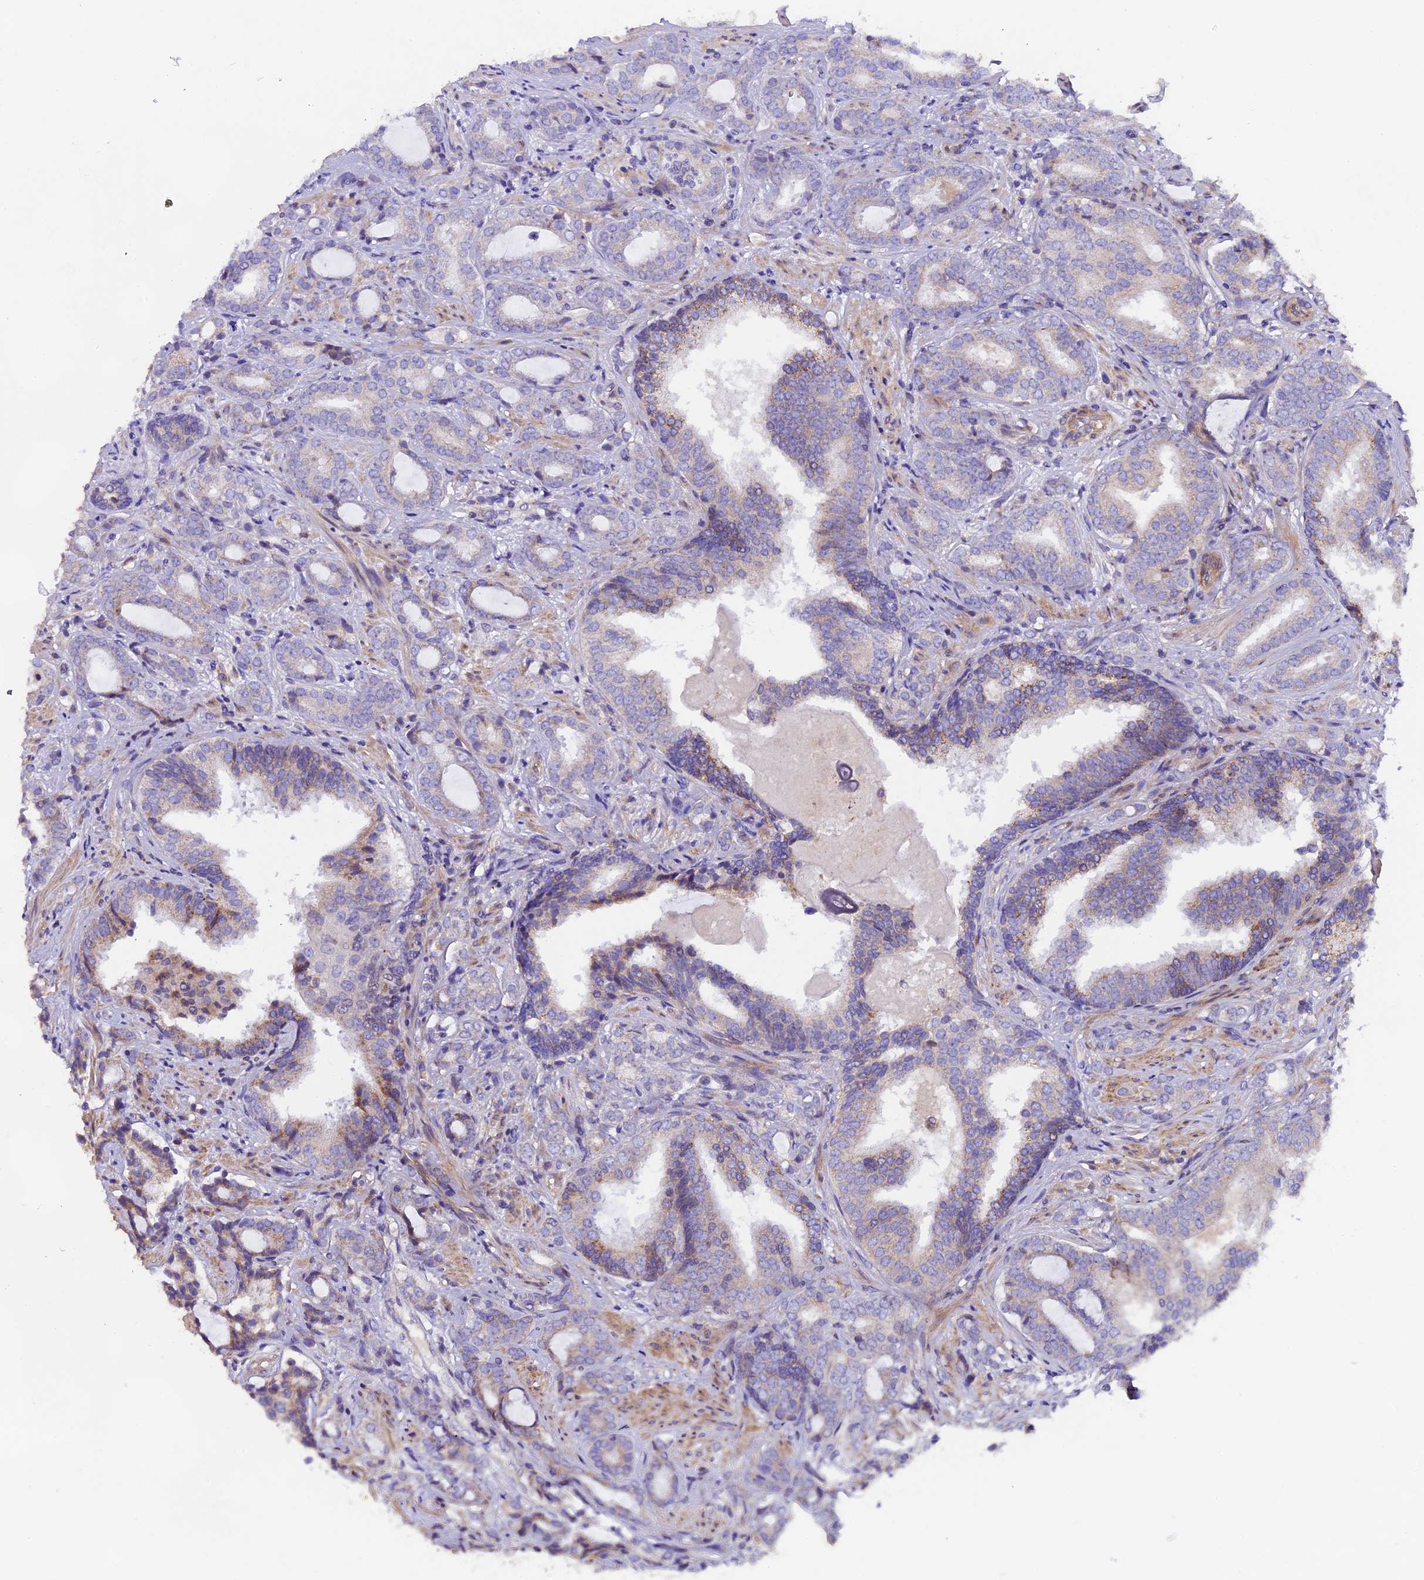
{"staining": {"intensity": "negative", "quantity": "none", "location": "none"}, "tissue": "prostate cancer", "cell_type": "Tumor cells", "image_type": "cancer", "snomed": [{"axis": "morphology", "description": "Adenocarcinoma, High grade"}, {"axis": "topography", "description": "Prostate"}], "caption": "Prostate cancer stained for a protein using immunohistochemistry shows no expression tumor cells.", "gene": "PIGU", "patient": {"sex": "male", "age": 63}}